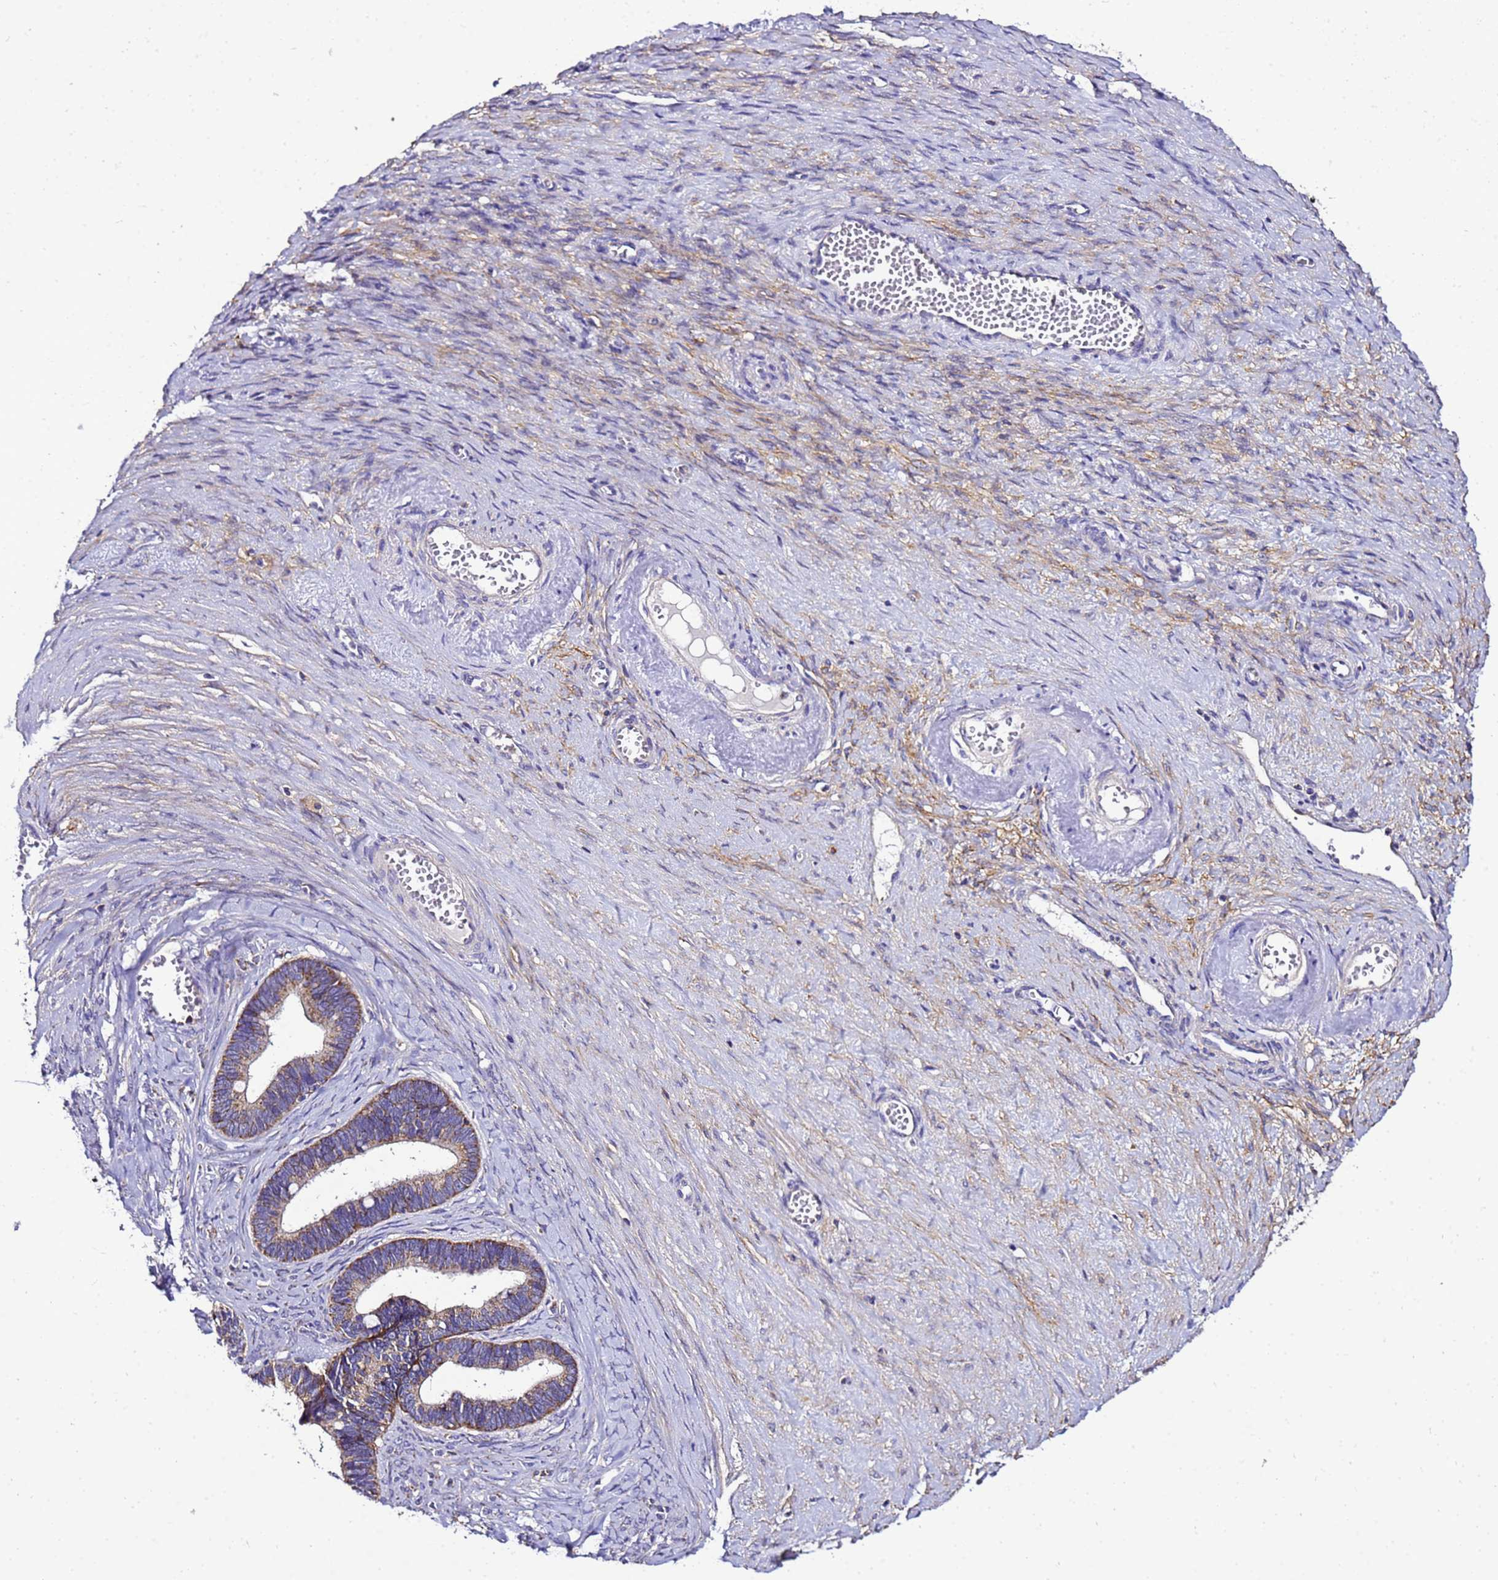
{"staining": {"intensity": "moderate", "quantity": ">75%", "location": "cytoplasmic/membranous"}, "tissue": "ovarian cancer", "cell_type": "Tumor cells", "image_type": "cancer", "snomed": [{"axis": "morphology", "description": "Cystadenocarcinoma, serous, NOS"}, {"axis": "topography", "description": "Ovary"}], "caption": "IHC (DAB (3,3'-diaminobenzidine)) staining of human ovarian cancer exhibits moderate cytoplasmic/membranous protein staining in approximately >75% of tumor cells.", "gene": "HIGD2A", "patient": {"sex": "female", "age": 56}}